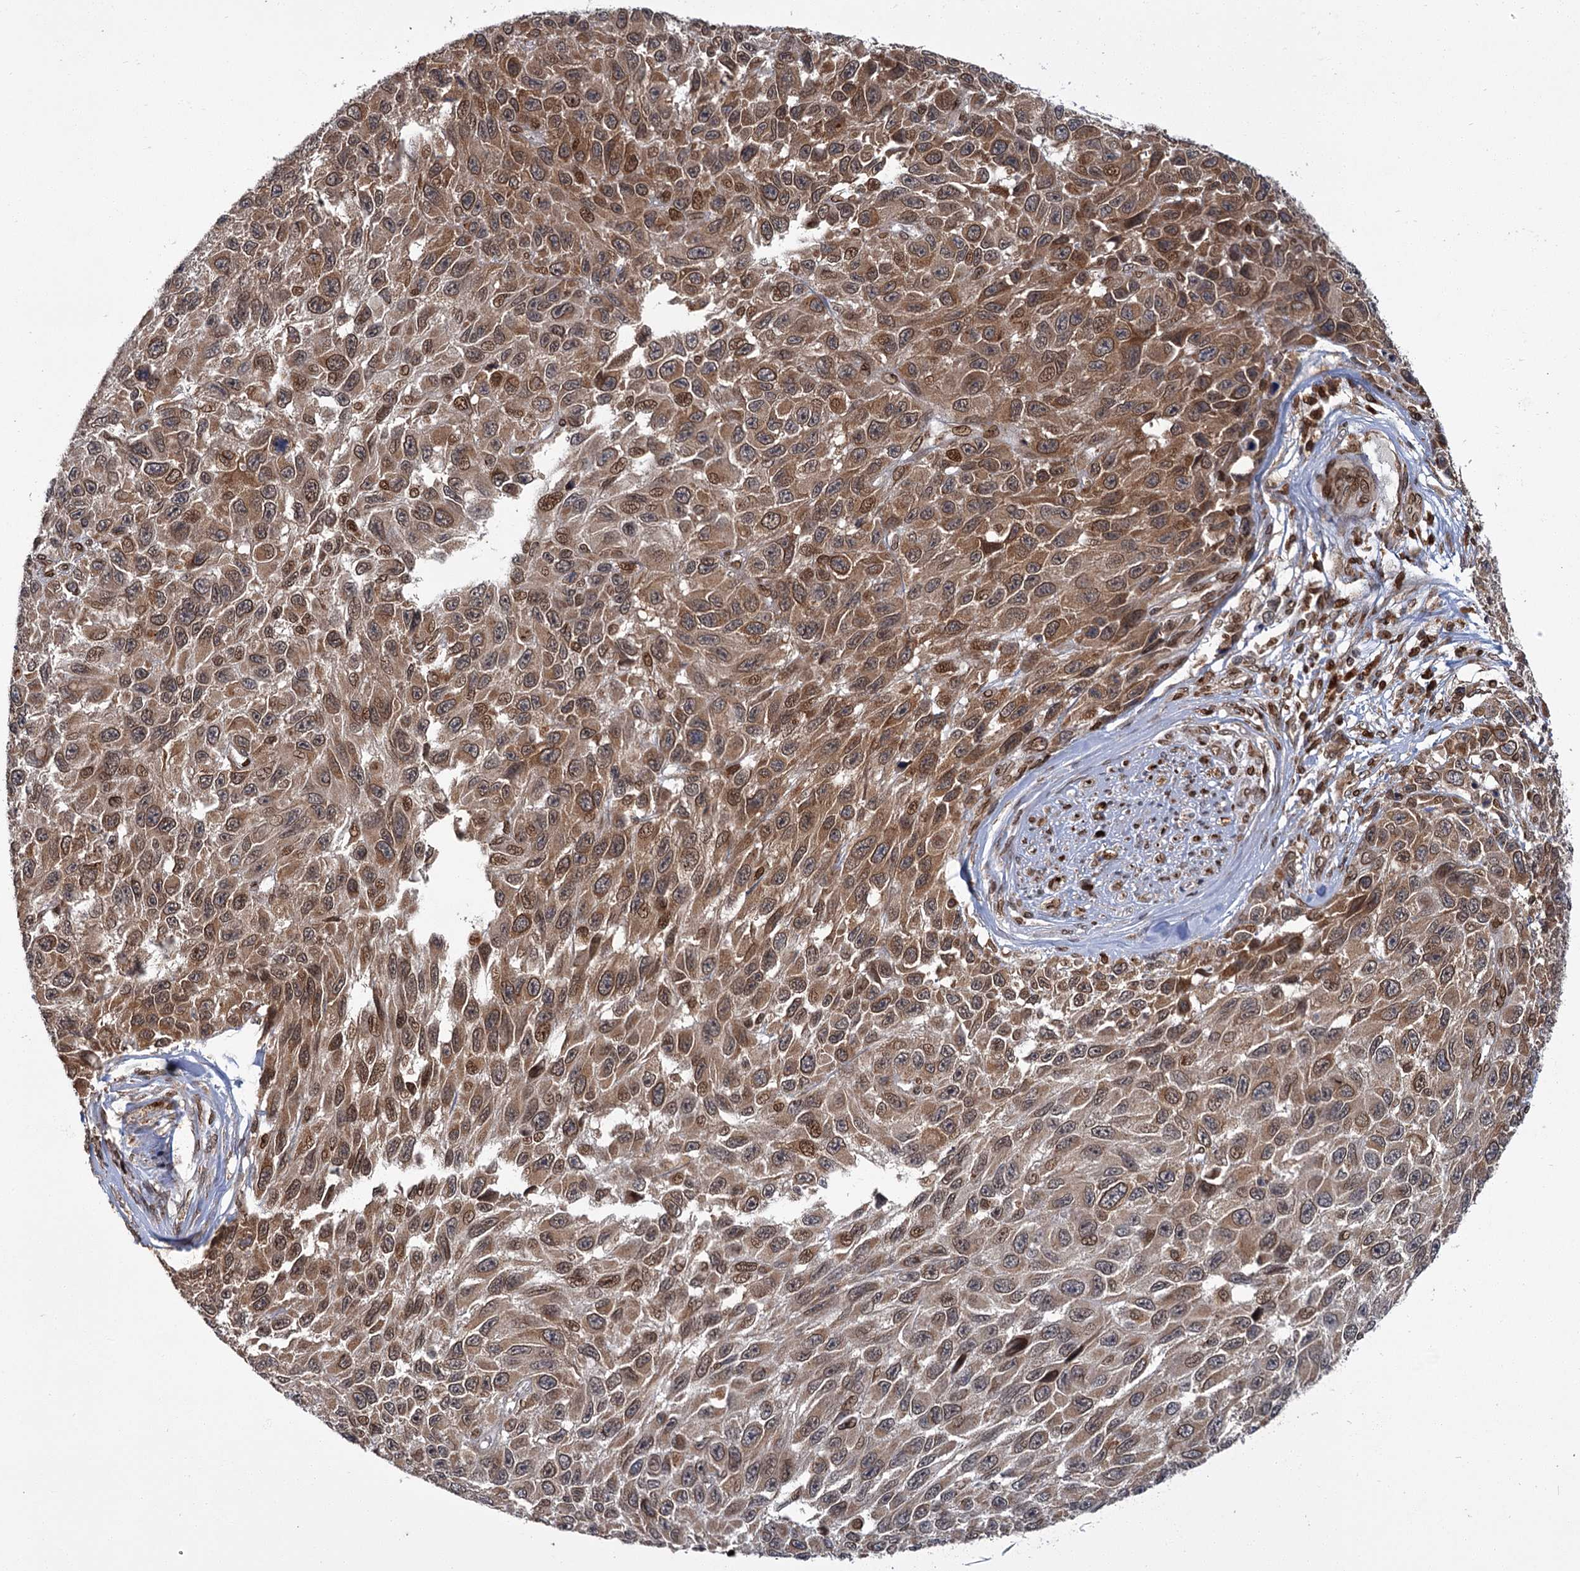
{"staining": {"intensity": "moderate", "quantity": ">75%", "location": "cytoplasmic/membranous,nuclear"}, "tissue": "melanoma", "cell_type": "Tumor cells", "image_type": "cancer", "snomed": [{"axis": "morphology", "description": "Normal tissue, NOS"}, {"axis": "morphology", "description": "Malignant melanoma, NOS"}, {"axis": "topography", "description": "Skin"}], "caption": "Malignant melanoma tissue shows moderate cytoplasmic/membranous and nuclear staining in approximately >75% of tumor cells, visualized by immunohistochemistry. Nuclei are stained in blue.", "gene": "CFAP46", "patient": {"sex": "female", "age": 96}}